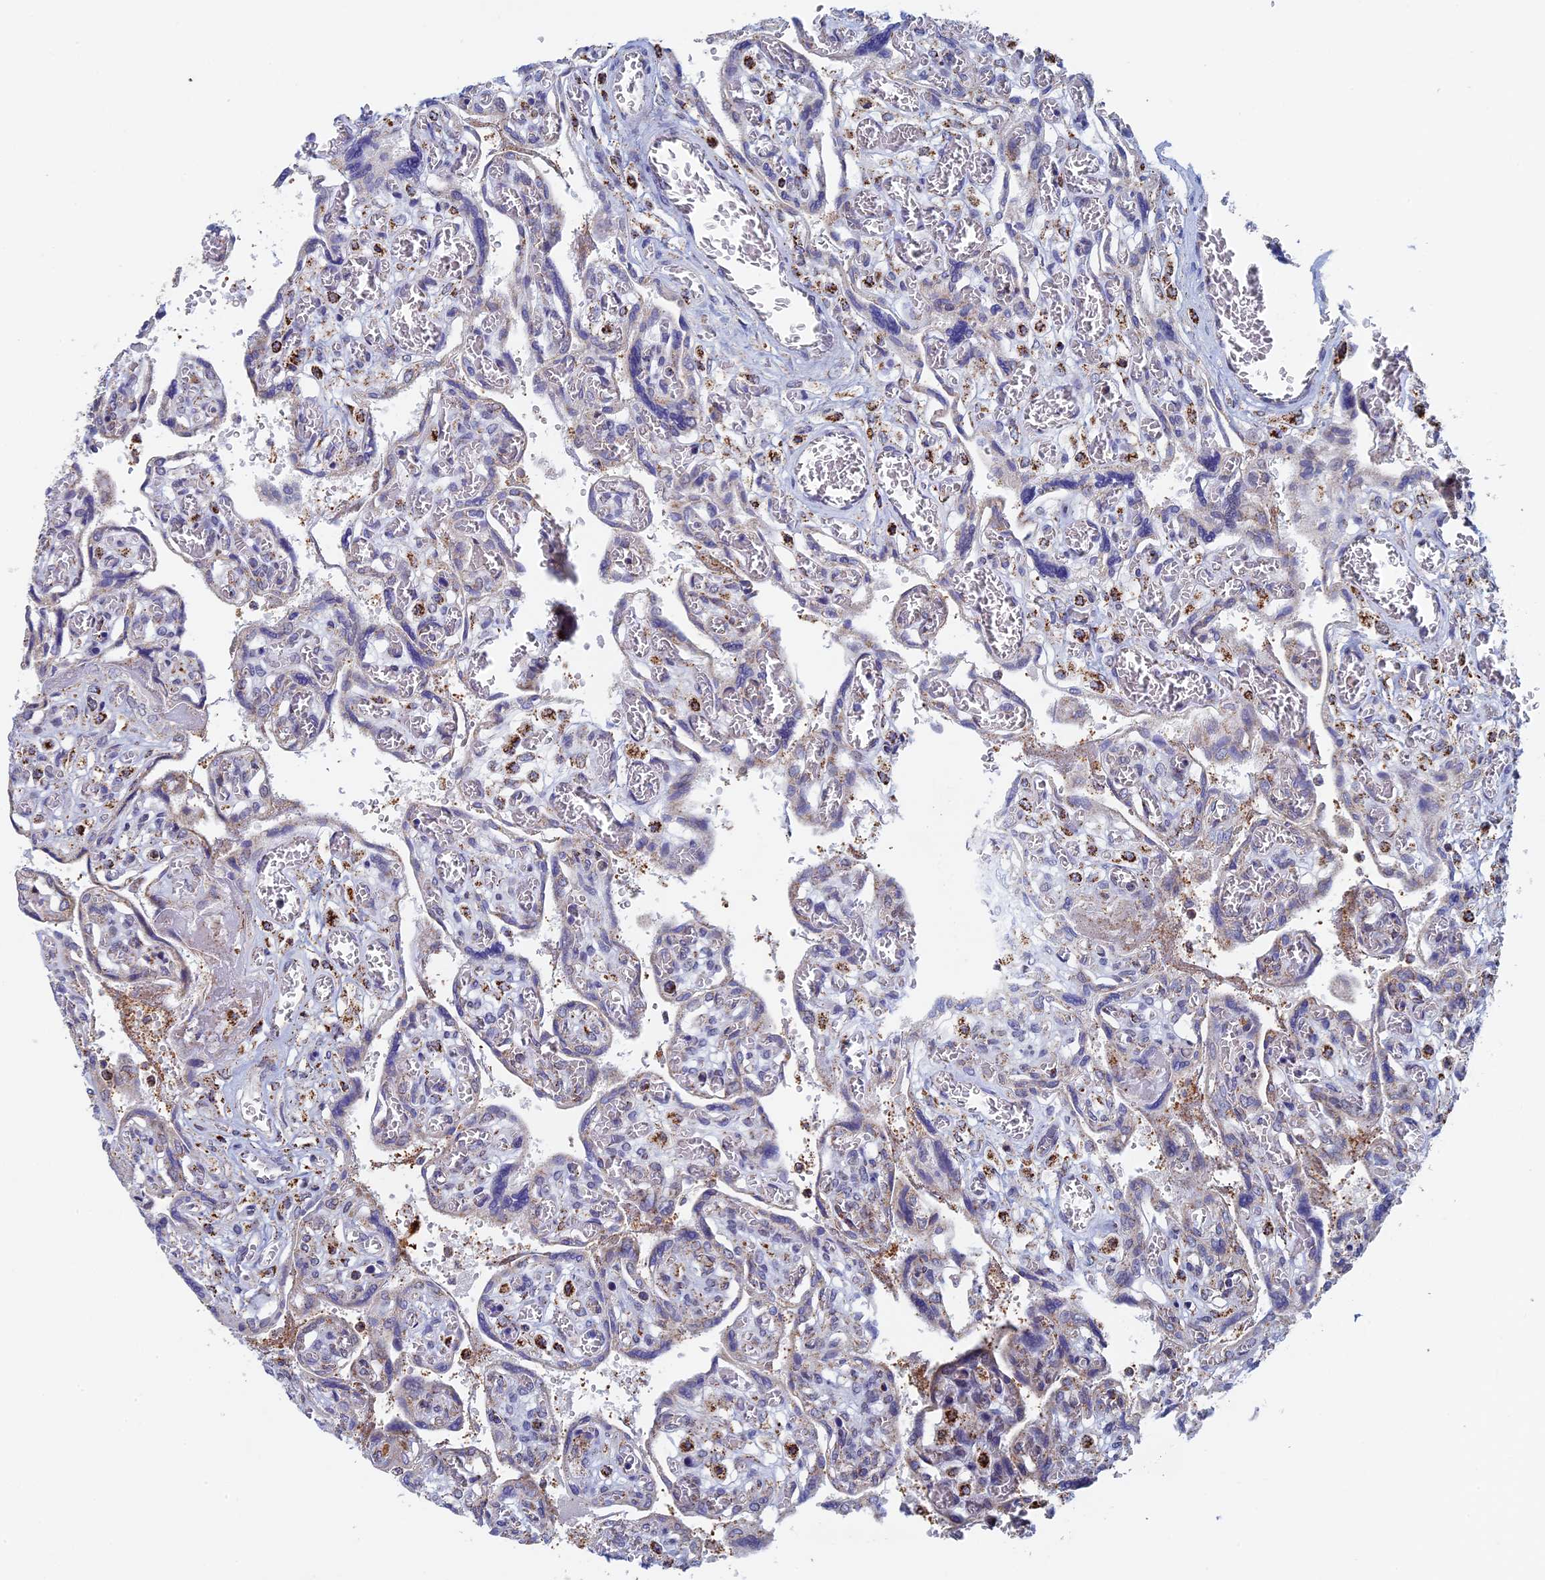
{"staining": {"intensity": "weak", "quantity": "<25%", "location": "cytoplasmic/membranous"}, "tissue": "placenta", "cell_type": "Trophoblastic cells", "image_type": "normal", "snomed": [{"axis": "morphology", "description": "Normal tissue, NOS"}, {"axis": "topography", "description": "Placenta"}], "caption": "DAB (3,3'-diaminobenzidine) immunohistochemical staining of benign placenta exhibits no significant staining in trophoblastic cells.", "gene": "SEC24D", "patient": {"sex": "female", "age": 39}}